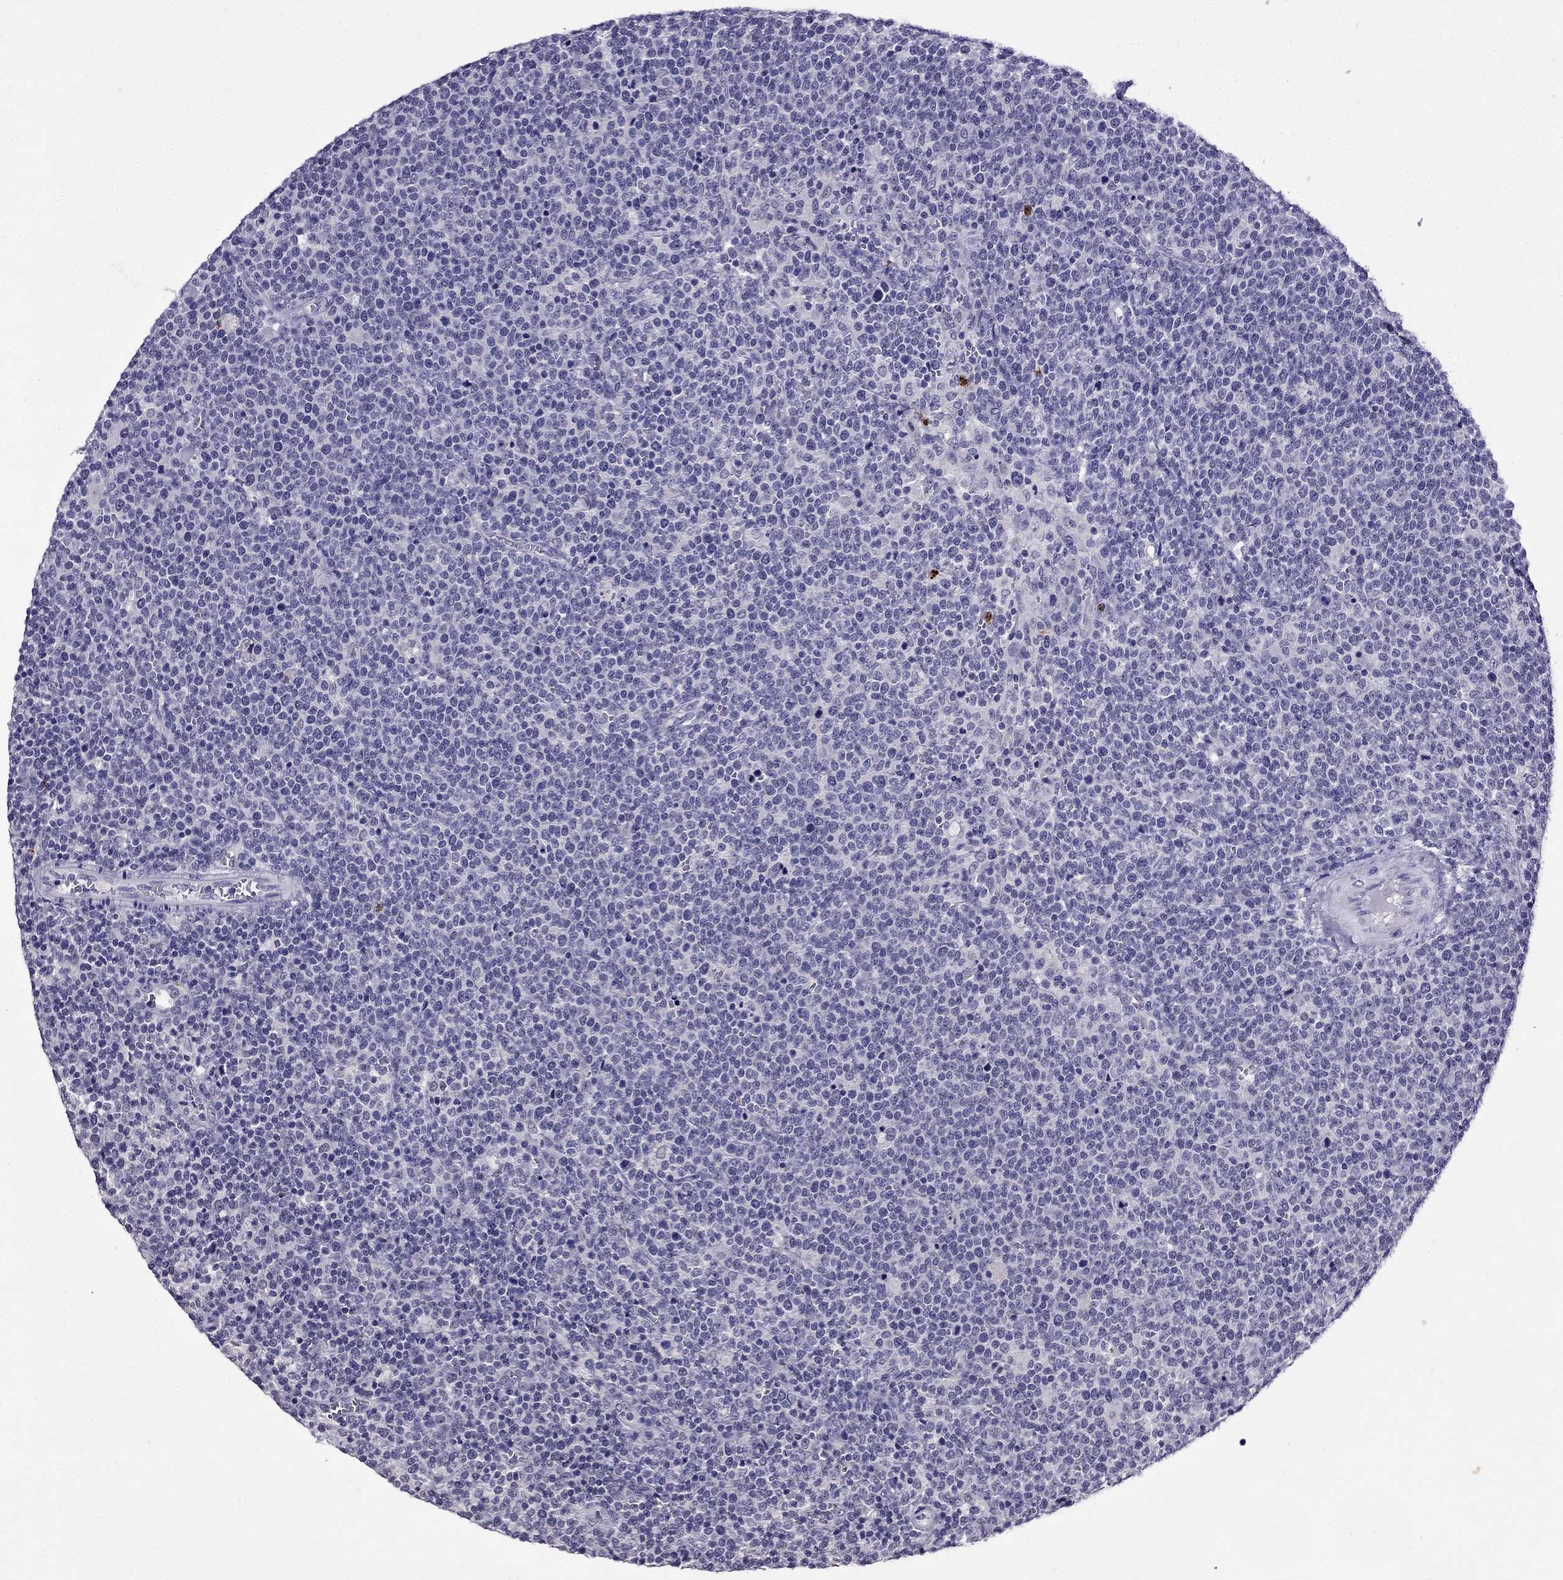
{"staining": {"intensity": "negative", "quantity": "none", "location": "none"}, "tissue": "lymphoma", "cell_type": "Tumor cells", "image_type": "cancer", "snomed": [{"axis": "morphology", "description": "Malignant lymphoma, non-Hodgkin's type, High grade"}, {"axis": "topography", "description": "Lymph node"}], "caption": "IHC photomicrograph of human malignant lymphoma, non-Hodgkin's type (high-grade) stained for a protein (brown), which shows no staining in tumor cells.", "gene": "OLFM4", "patient": {"sex": "male", "age": 61}}